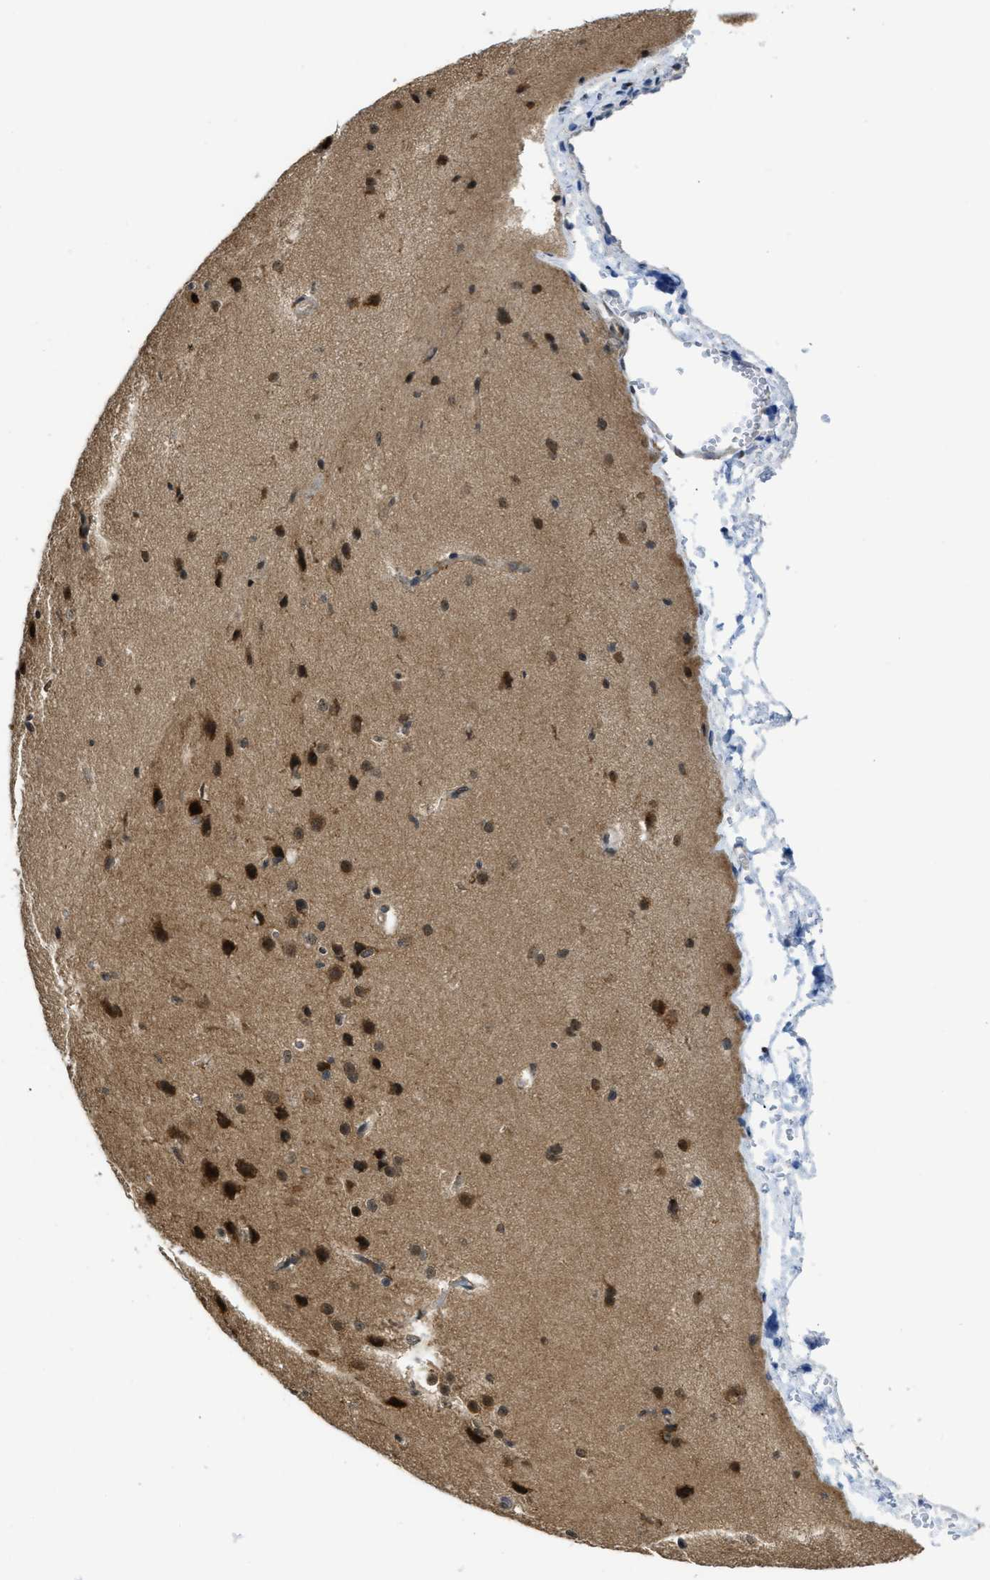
{"staining": {"intensity": "weak", "quantity": ">75%", "location": "cytoplasmic/membranous"}, "tissue": "cerebral cortex", "cell_type": "Endothelial cells", "image_type": "normal", "snomed": [{"axis": "morphology", "description": "Normal tissue, NOS"}, {"axis": "morphology", "description": "Developmental malformation"}, {"axis": "topography", "description": "Cerebral cortex"}], "caption": "An image of cerebral cortex stained for a protein displays weak cytoplasmic/membranous brown staining in endothelial cells.", "gene": "TACC1", "patient": {"sex": "female", "age": 30}}